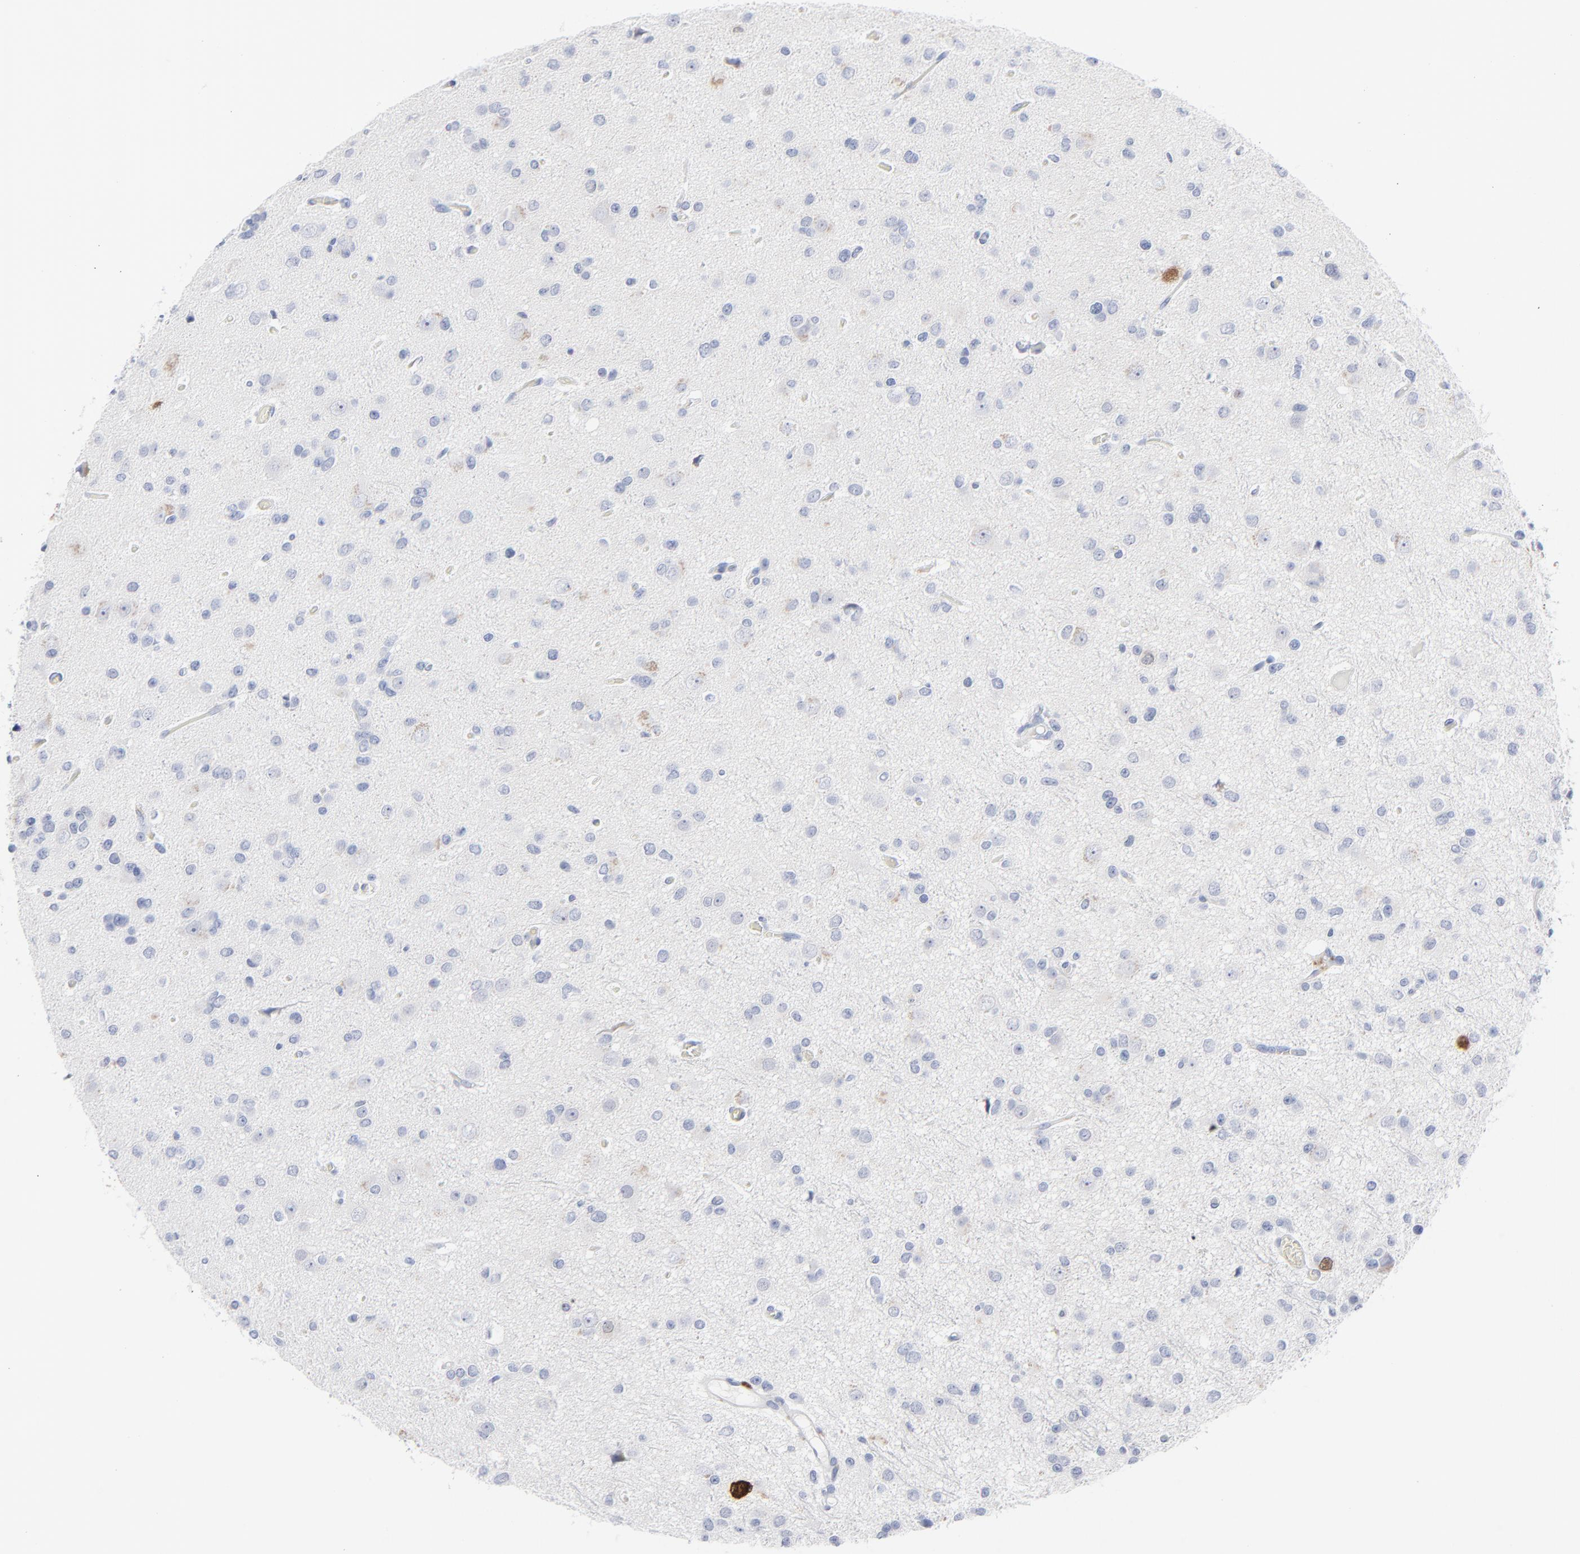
{"staining": {"intensity": "strong", "quantity": "<25%", "location": "cytoplasmic/membranous,nuclear"}, "tissue": "glioma", "cell_type": "Tumor cells", "image_type": "cancer", "snomed": [{"axis": "morphology", "description": "Glioma, malignant, Low grade"}, {"axis": "topography", "description": "Brain"}], "caption": "Human glioma stained for a protein (brown) exhibits strong cytoplasmic/membranous and nuclear positive staining in about <25% of tumor cells.", "gene": "CDK1", "patient": {"sex": "male", "age": 42}}